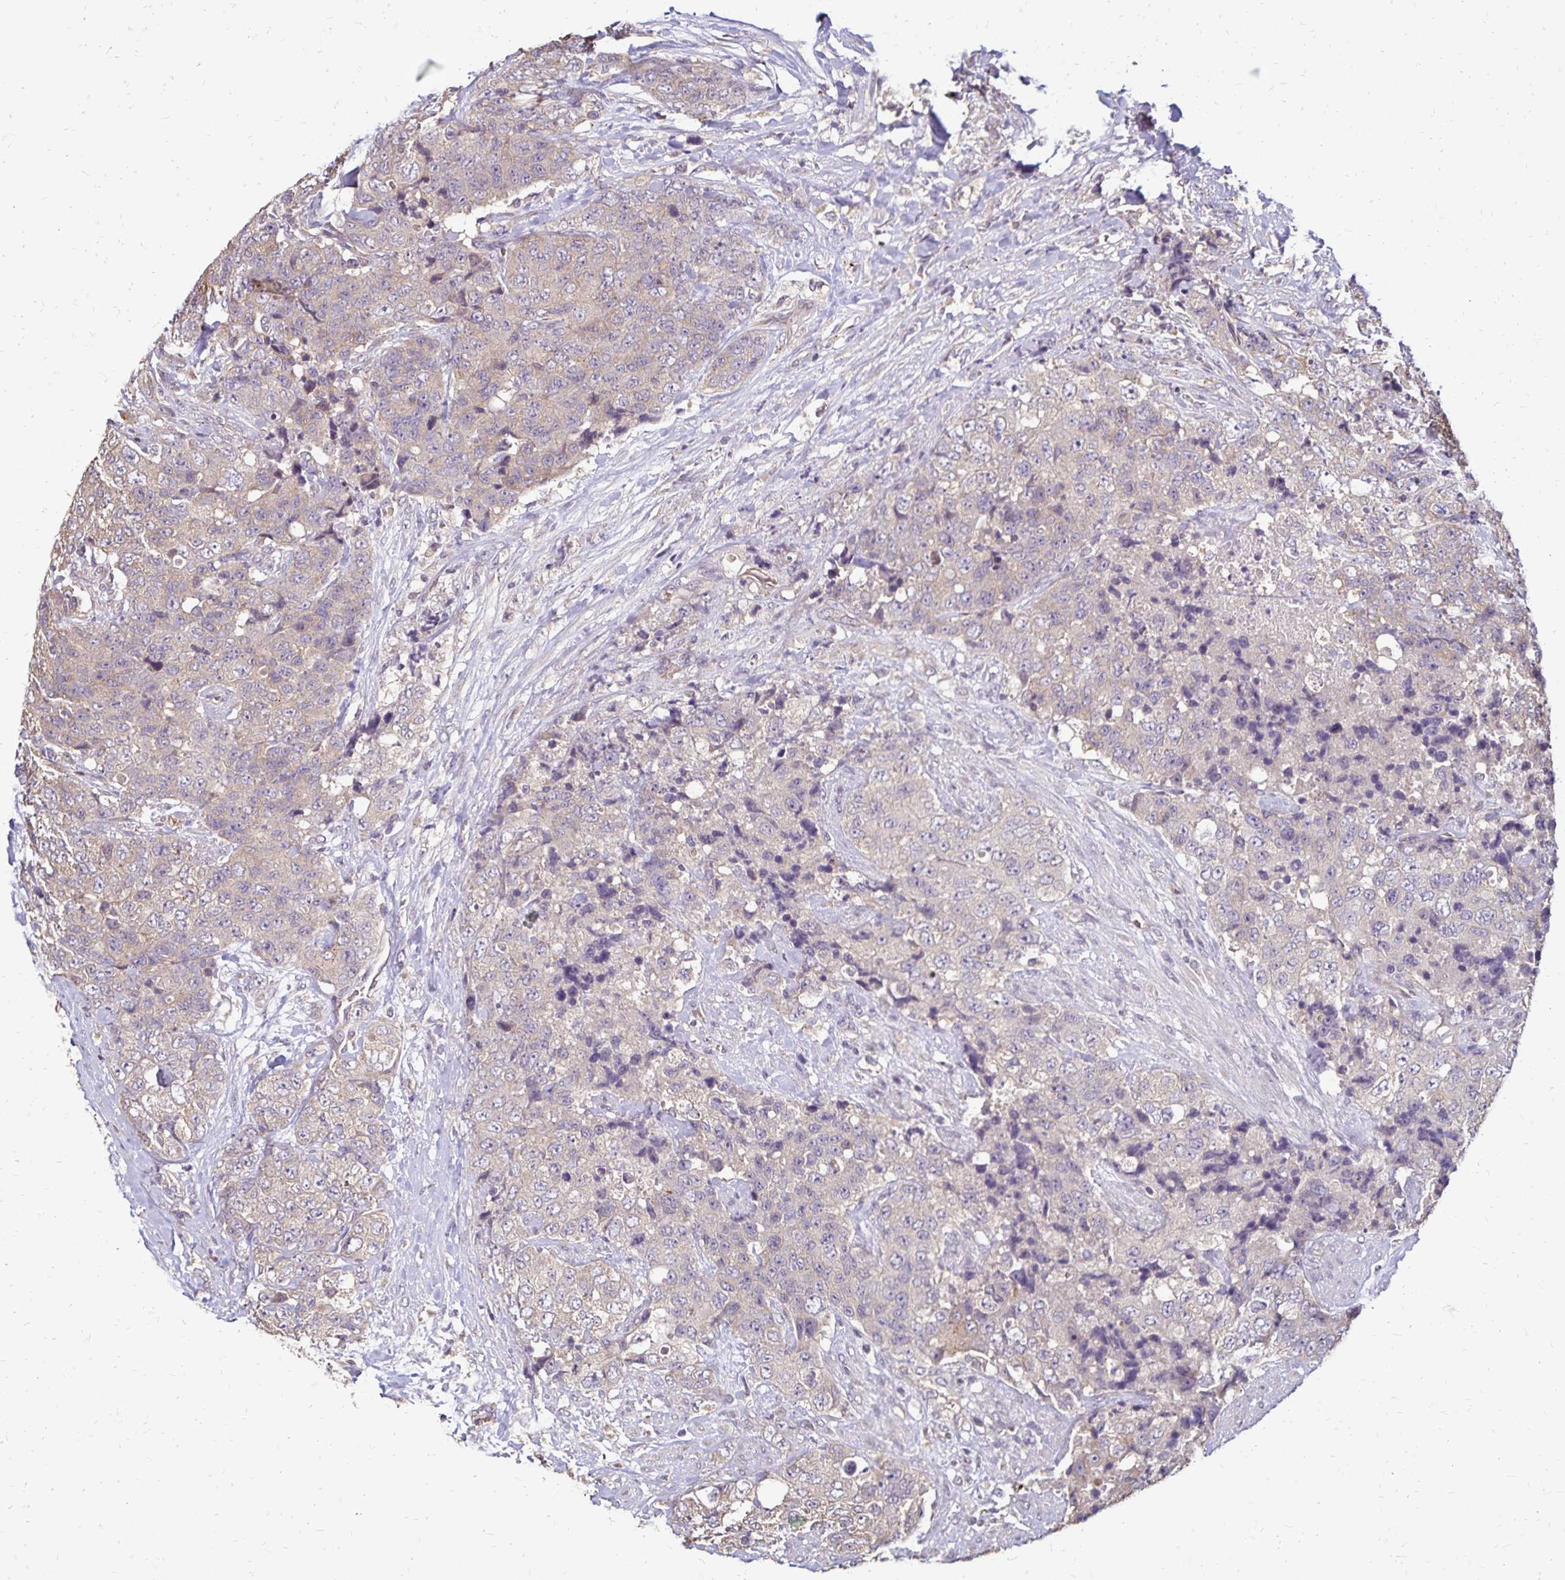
{"staining": {"intensity": "negative", "quantity": "none", "location": "none"}, "tissue": "urothelial cancer", "cell_type": "Tumor cells", "image_type": "cancer", "snomed": [{"axis": "morphology", "description": "Urothelial carcinoma, High grade"}, {"axis": "topography", "description": "Urinary bladder"}], "caption": "This is an immunohistochemistry photomicrograph of urothelial cancer. There is no staining in tumor cells.", "gene": "EMC10", "patient": {"sex": "female", "age": 78}}